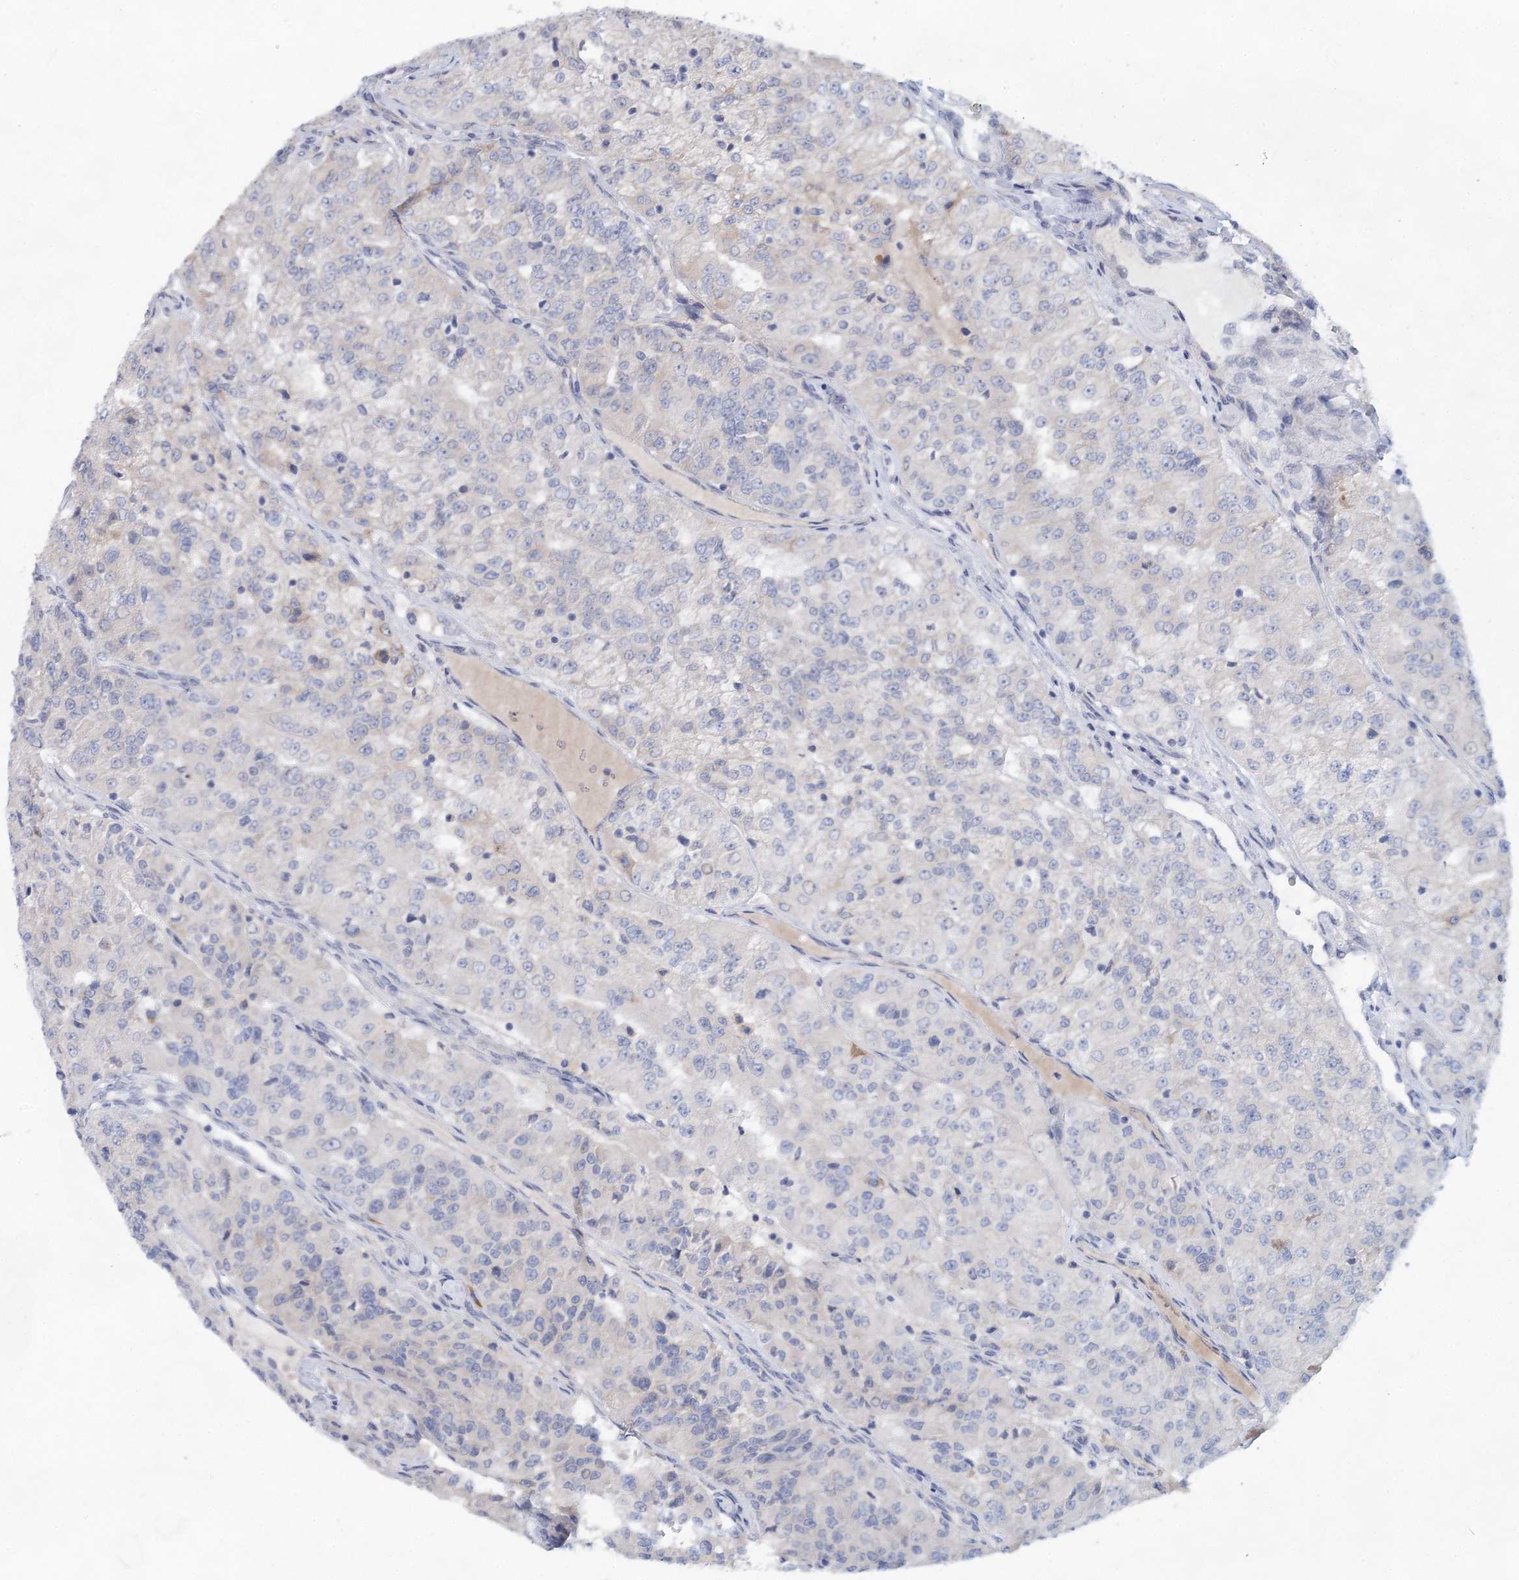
{"staining": {"intensity": "negative", "quantity": "none", "location": "none"}, "tissue": "renal cancer", "cell_type": "Tumor cells", "image_type": "cancer", "snomed": [{"axis": "morphology", "description": "Adenocarcinoma, NOS"}, {"axis": "topography", "description": "Kidney"}], "caption": "DAB immunohistochemical staining of human renal cancer (adenocarcinoma) shows no significant positivity in tumor cells.", "gene": "BLTP1", "patient": {"sex": "female", "age": 63}}